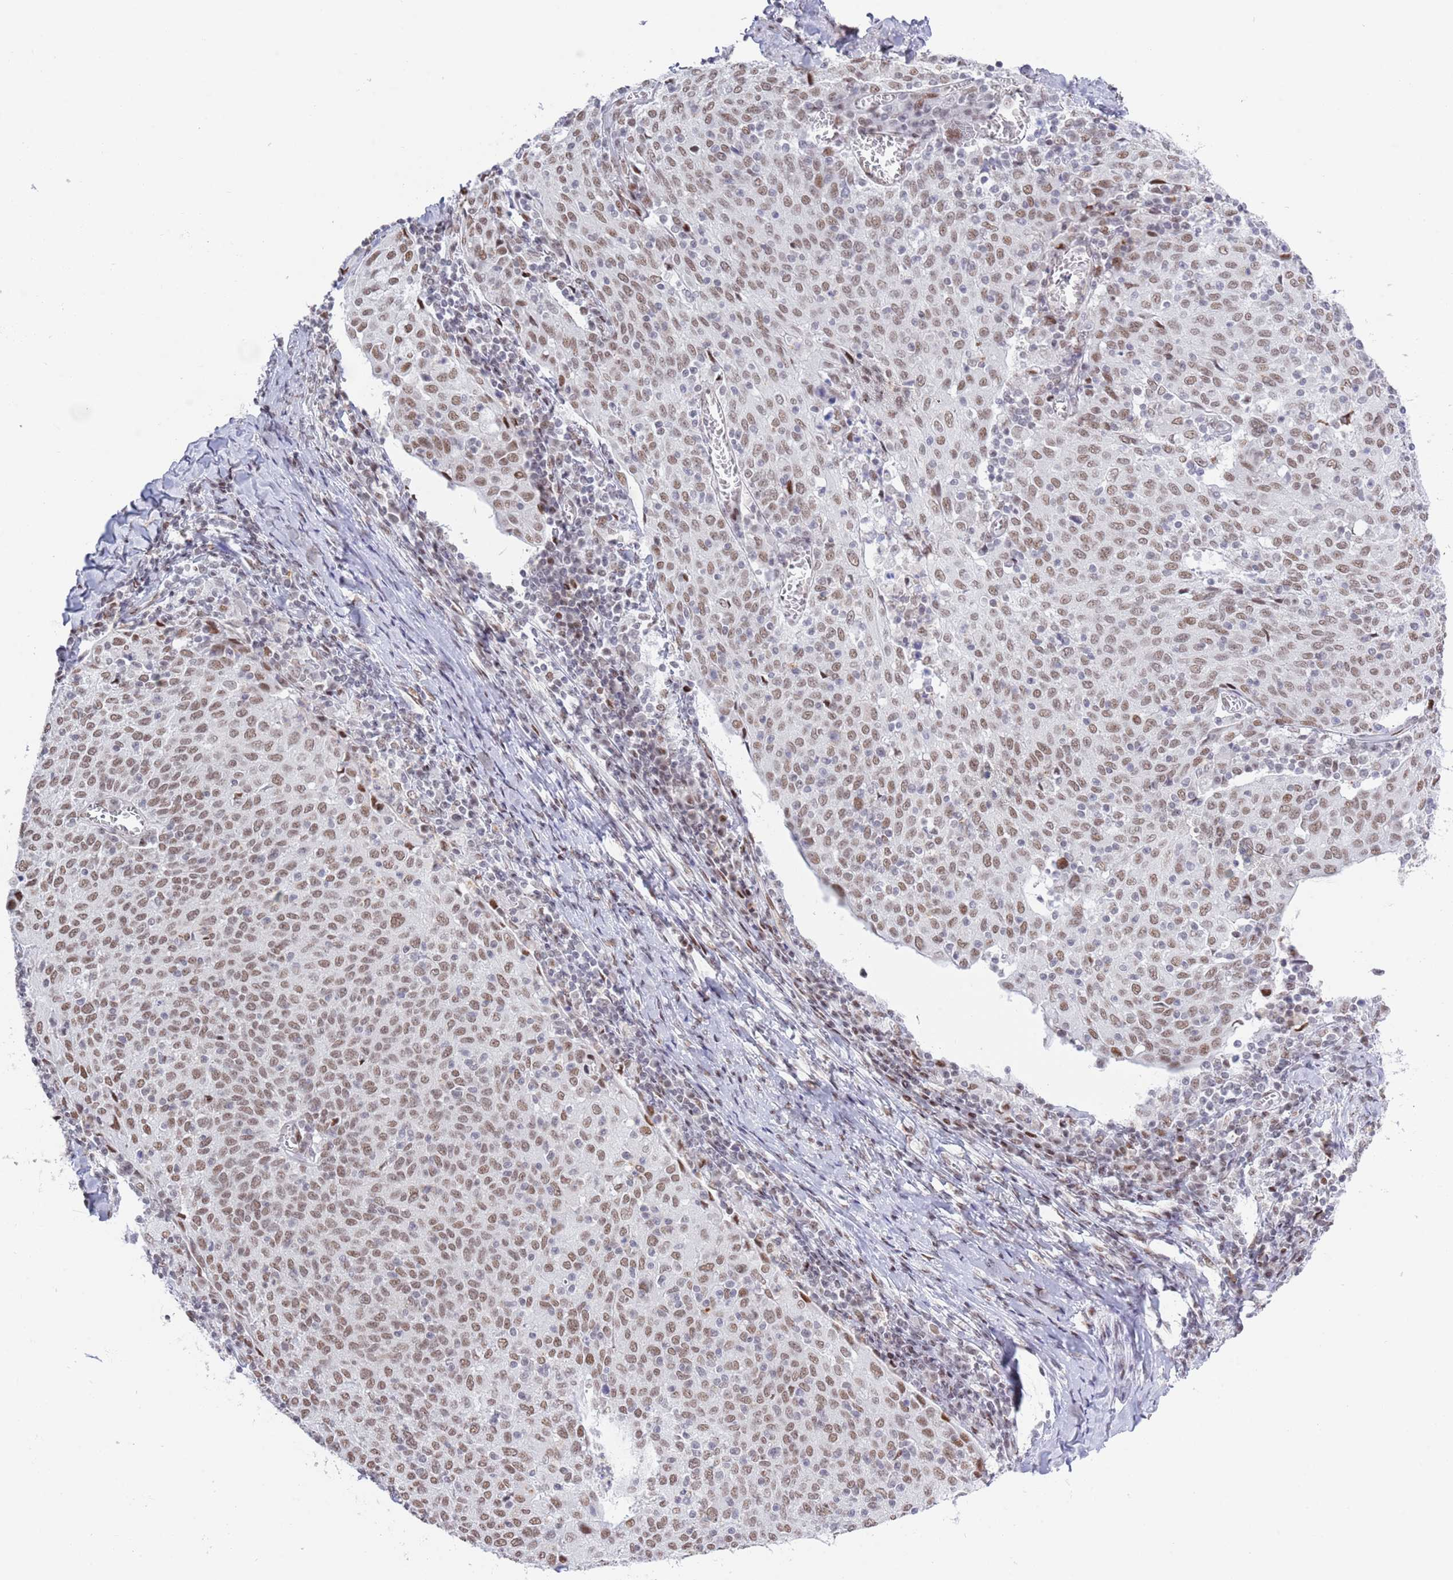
{"staining": {"intensity": "moderate", "quantity": ">75%", "location": "nuclear"}, "tissue": "cervical cancer", "cell_type": "Tumor cells", "image_type": "cancer", "snomed": [{"axis": "morphology", "description": "Squamous cell carcinoma, NOS"}, {"axis": "topography", "description": "Cervix"}], "caption": "Protein positivity by IHC exhibits moderate nuclear staining in approximately >75% of tumor cells in cervical squamous cell carcinoma.", "gene": "ZNF382", "patient": {"sex": "female", "age": 52}}